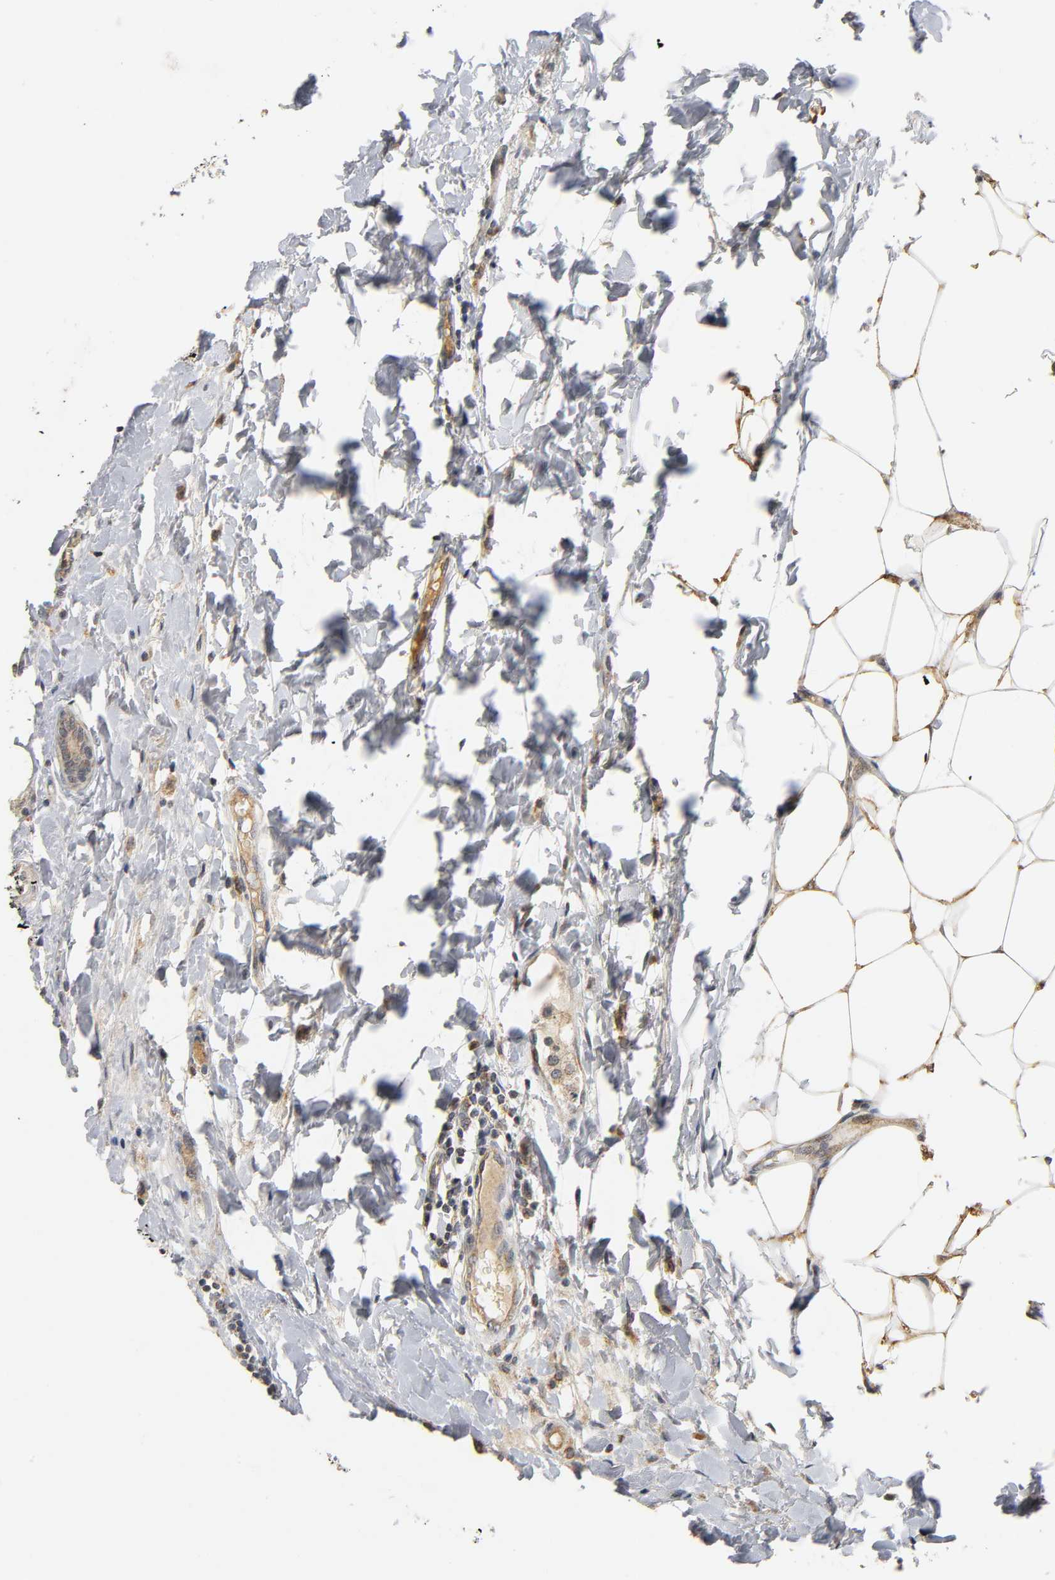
{"staining": {"intensity": "moderate", "quantity": ">75%", "location": "cytoplasmic/membranous"}, "tissue": "breast cancer", "cell_type": "Tumor cells", "image_type": "cancer", "snomed": [{"axis": "morphology", "description": "Duct carcinoma"}, {"axis": "topography", "description": "Breast"}], "caption": "Protein expression analysis of human breast cancer (intraductal carcinoma) reveals moderate cytoplasmic/membranous staining in about >75% of tumor cells.", "gene": "NRP1", "patient": {"sex": "female", "age": 50}}